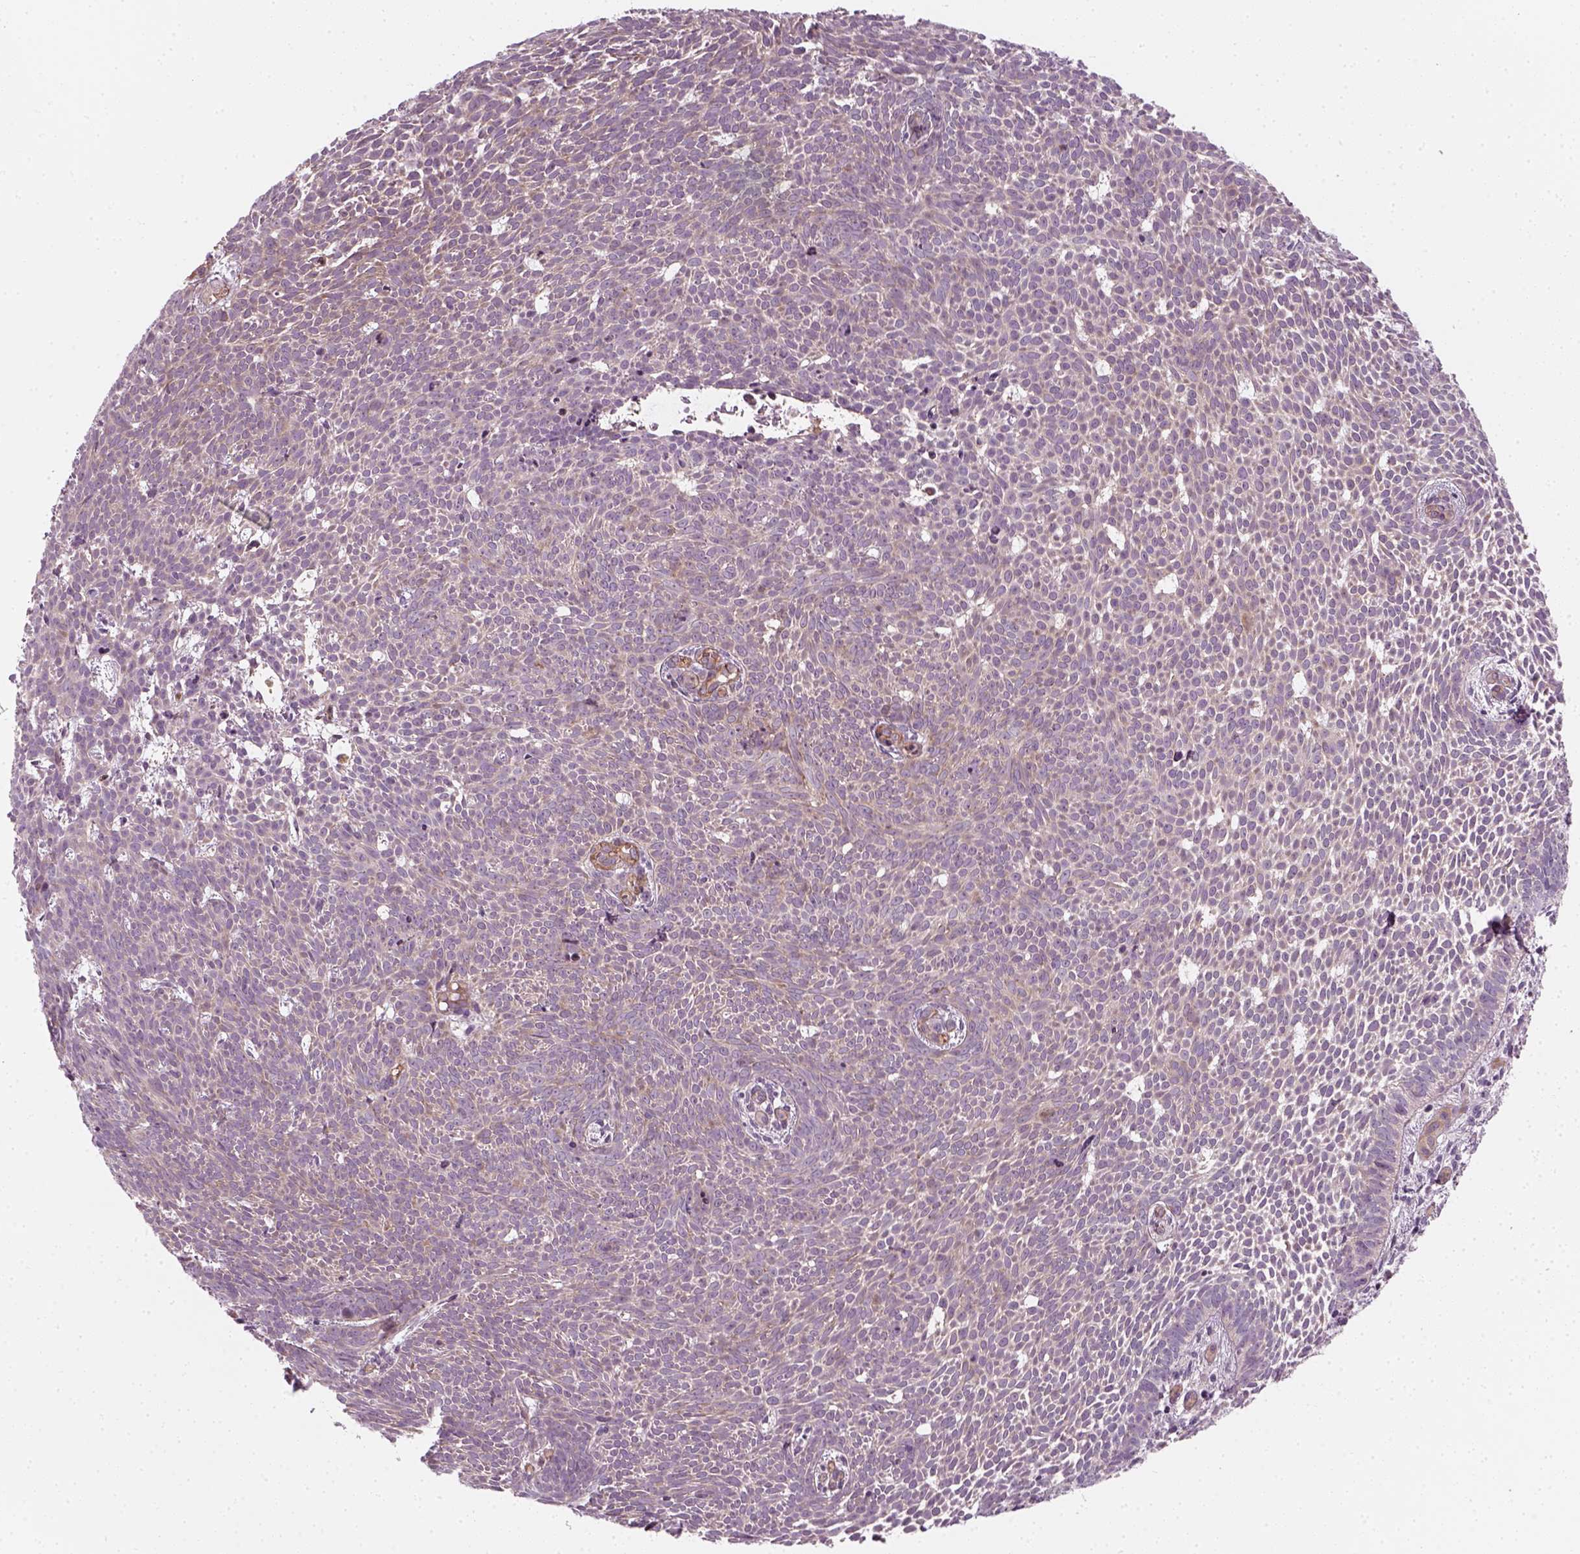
{"staining": {"intensity": "weak", "quantity": "25%-75%", "location": "cytoplasmic/membranous"}, "tissue": "skin cancer", "cell_type": "Tumor cells", "image_type": "cancer", "snomed": [{"axis": "morphology", "description": "Basal cell carcinoma"}, {"axis": "topography", "description": "Skin"}], "caption": "Basal cell carcinoma (skin) stained for a protein displays weak cytoplasmic/membranous positivity in tumor cells. (brown staining indicates protein expression, while blue staining denotes nuclei).", "gene": "DNASE1L1", "patient": {"sex": "male", "age": 59}}